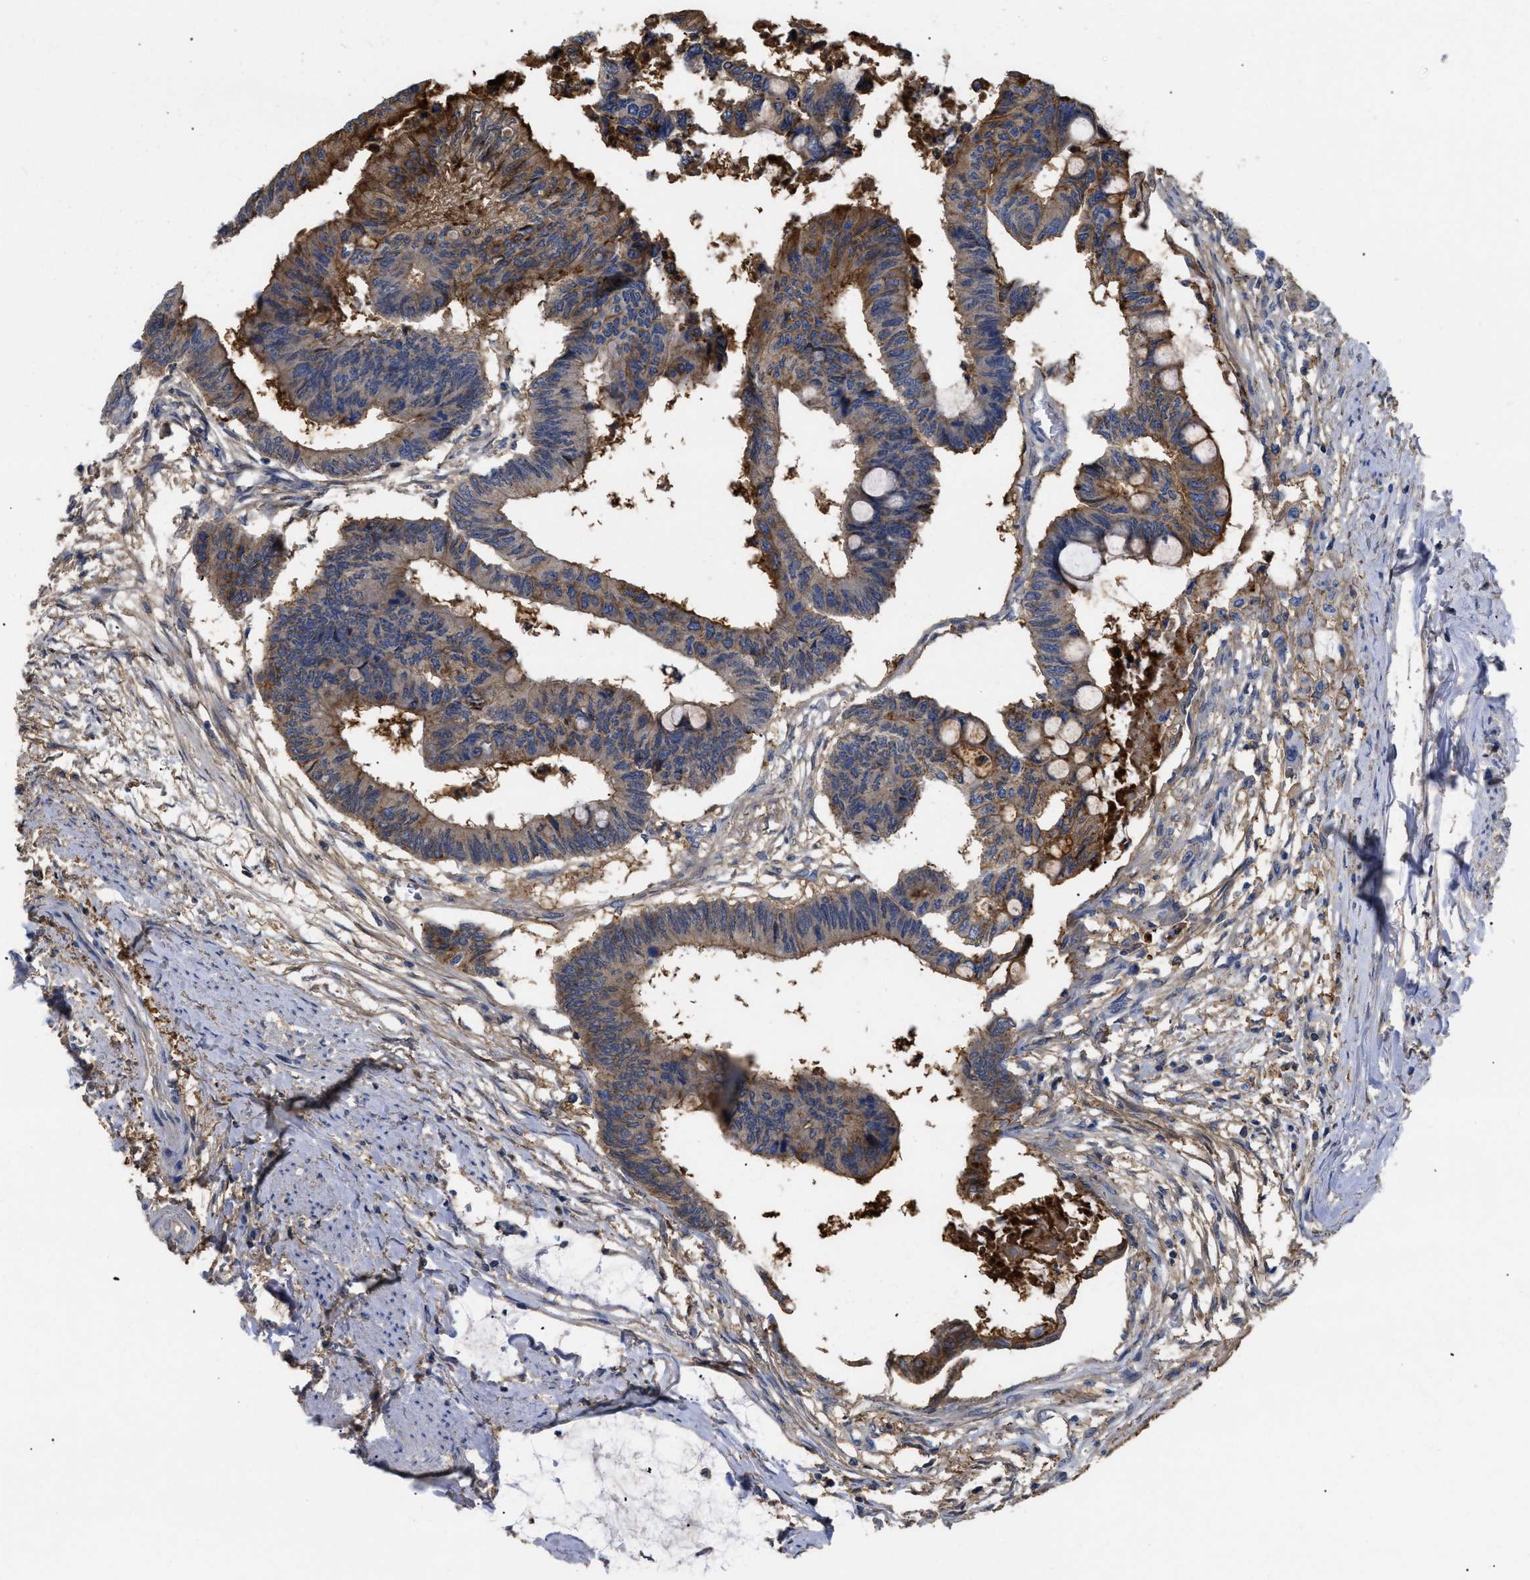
{"staining": {"intensity": "strong", "quantity": "25%-75%", "location": "cytoplasmic/membranous"}, "tissue": "colorectal cancer", "cell_type": "Tumor cells", "image_type": "cancer", "snomed": [{"axis": "morphology", "description": "Normal tissue, NOS"}, {"axis": "morphology", "description": "Adenocarcinoma, NOS"}, {"axis": "topography", "description": "Rectum"}, {"axis": "topography", "description": "Peripheral nerve tissue"}], "caption": "Human colorectal adenocarcinoma stained with a brown dye exhibits strong cytoplasmic/membranous positive staining in approximately 25%-75% of tumor cells.", "gene": "ANXA4", "patient": {"sex": "male", "age": 92}}